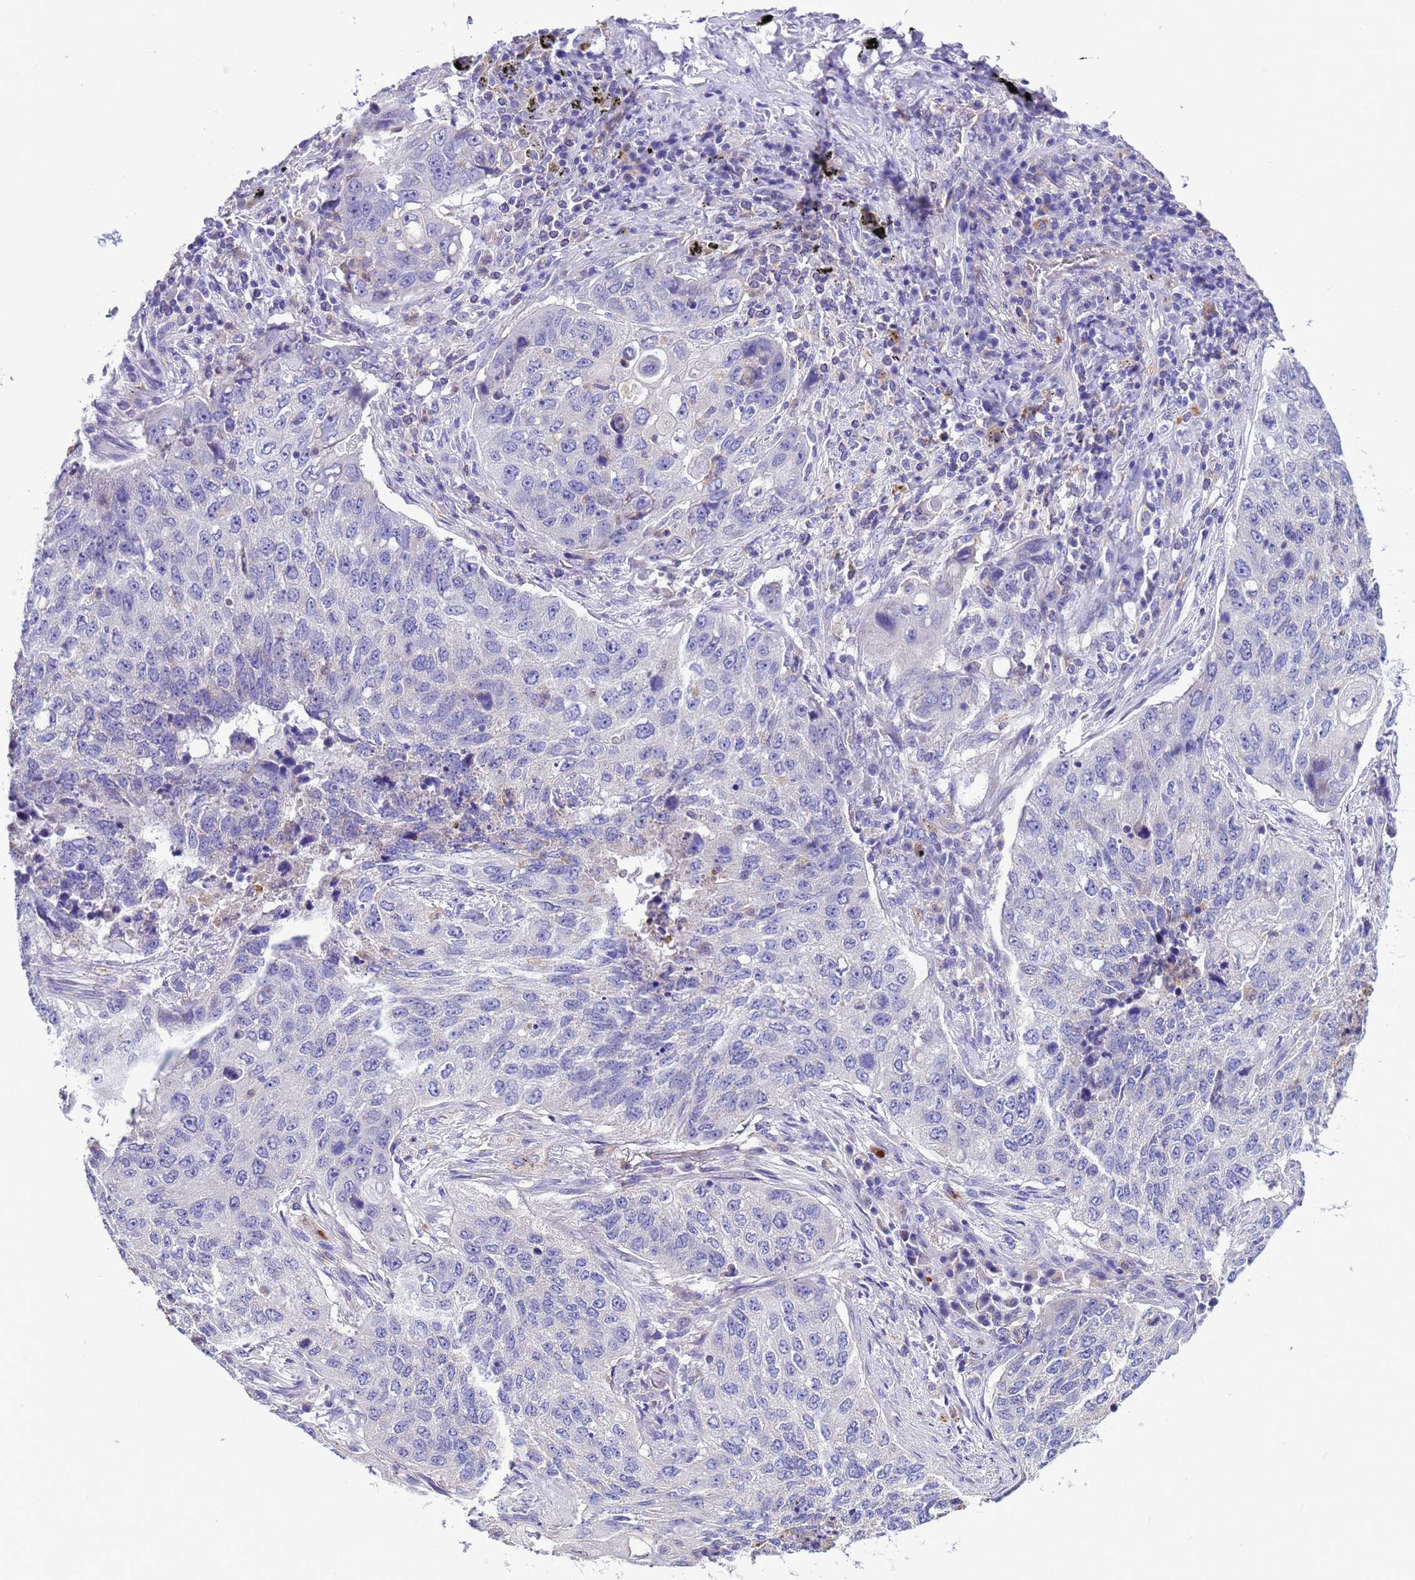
{"staining": {"intensity": "negative", "quantity": "none", "location": "none"}, "tissue": "lung cancer", "cell_type": "Tumor cells", "image_type": "cancer", "snomed": [{"axis": "morphology", "description": "Squamous cell carcinoma, NOS"}, {"axis": "topography", "description": "Lung"}], "caption": "Immunohistochemistry of human lung squamous cell carcinoma reveals no staining in tumor cells.", "gene": "KICS2", "patient": {"sex": "female", "age": 63}}